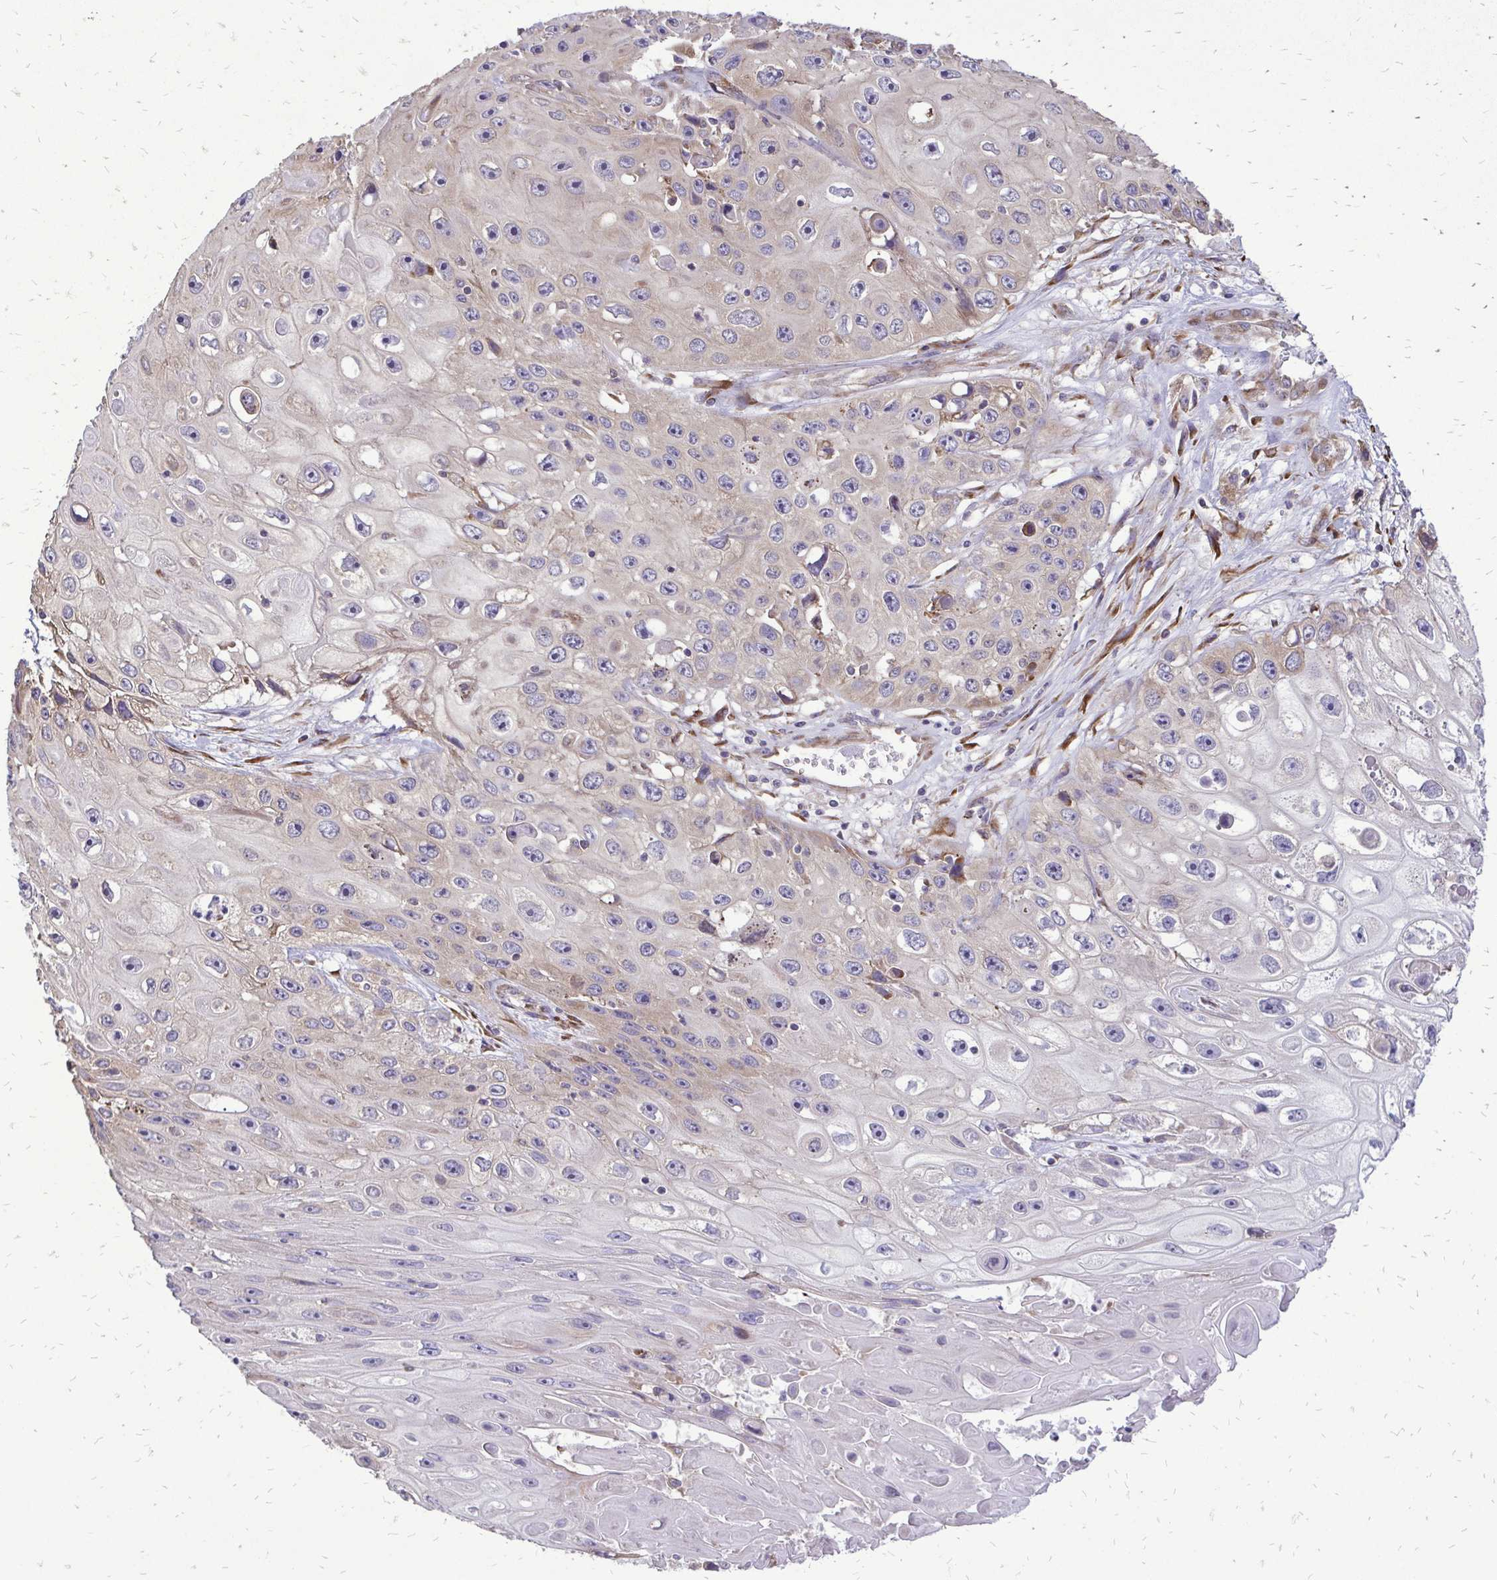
{"staining": {"intensity": "weak", "quantity": "<25%", "location": "cytoplasmic/membranous"}, "tissue": "skin cancer", "cell_type": "Tumor cells", "image_type": "cancer", "snomed": [{"axis": "morphology", "description": "Squamous cell carcinoma, NOS"}, {"axis": "topography", "description": "Skin"}], "caption": "This micrograph is of squamous cell carcinoma (skin) stained with immunohistochemistry to label a protein in brown with the nuclei are counter-stained blue. There is no staining in tumor cells.", "gene": "RPS3", "patient": {"sex": "male", "age": 82}}